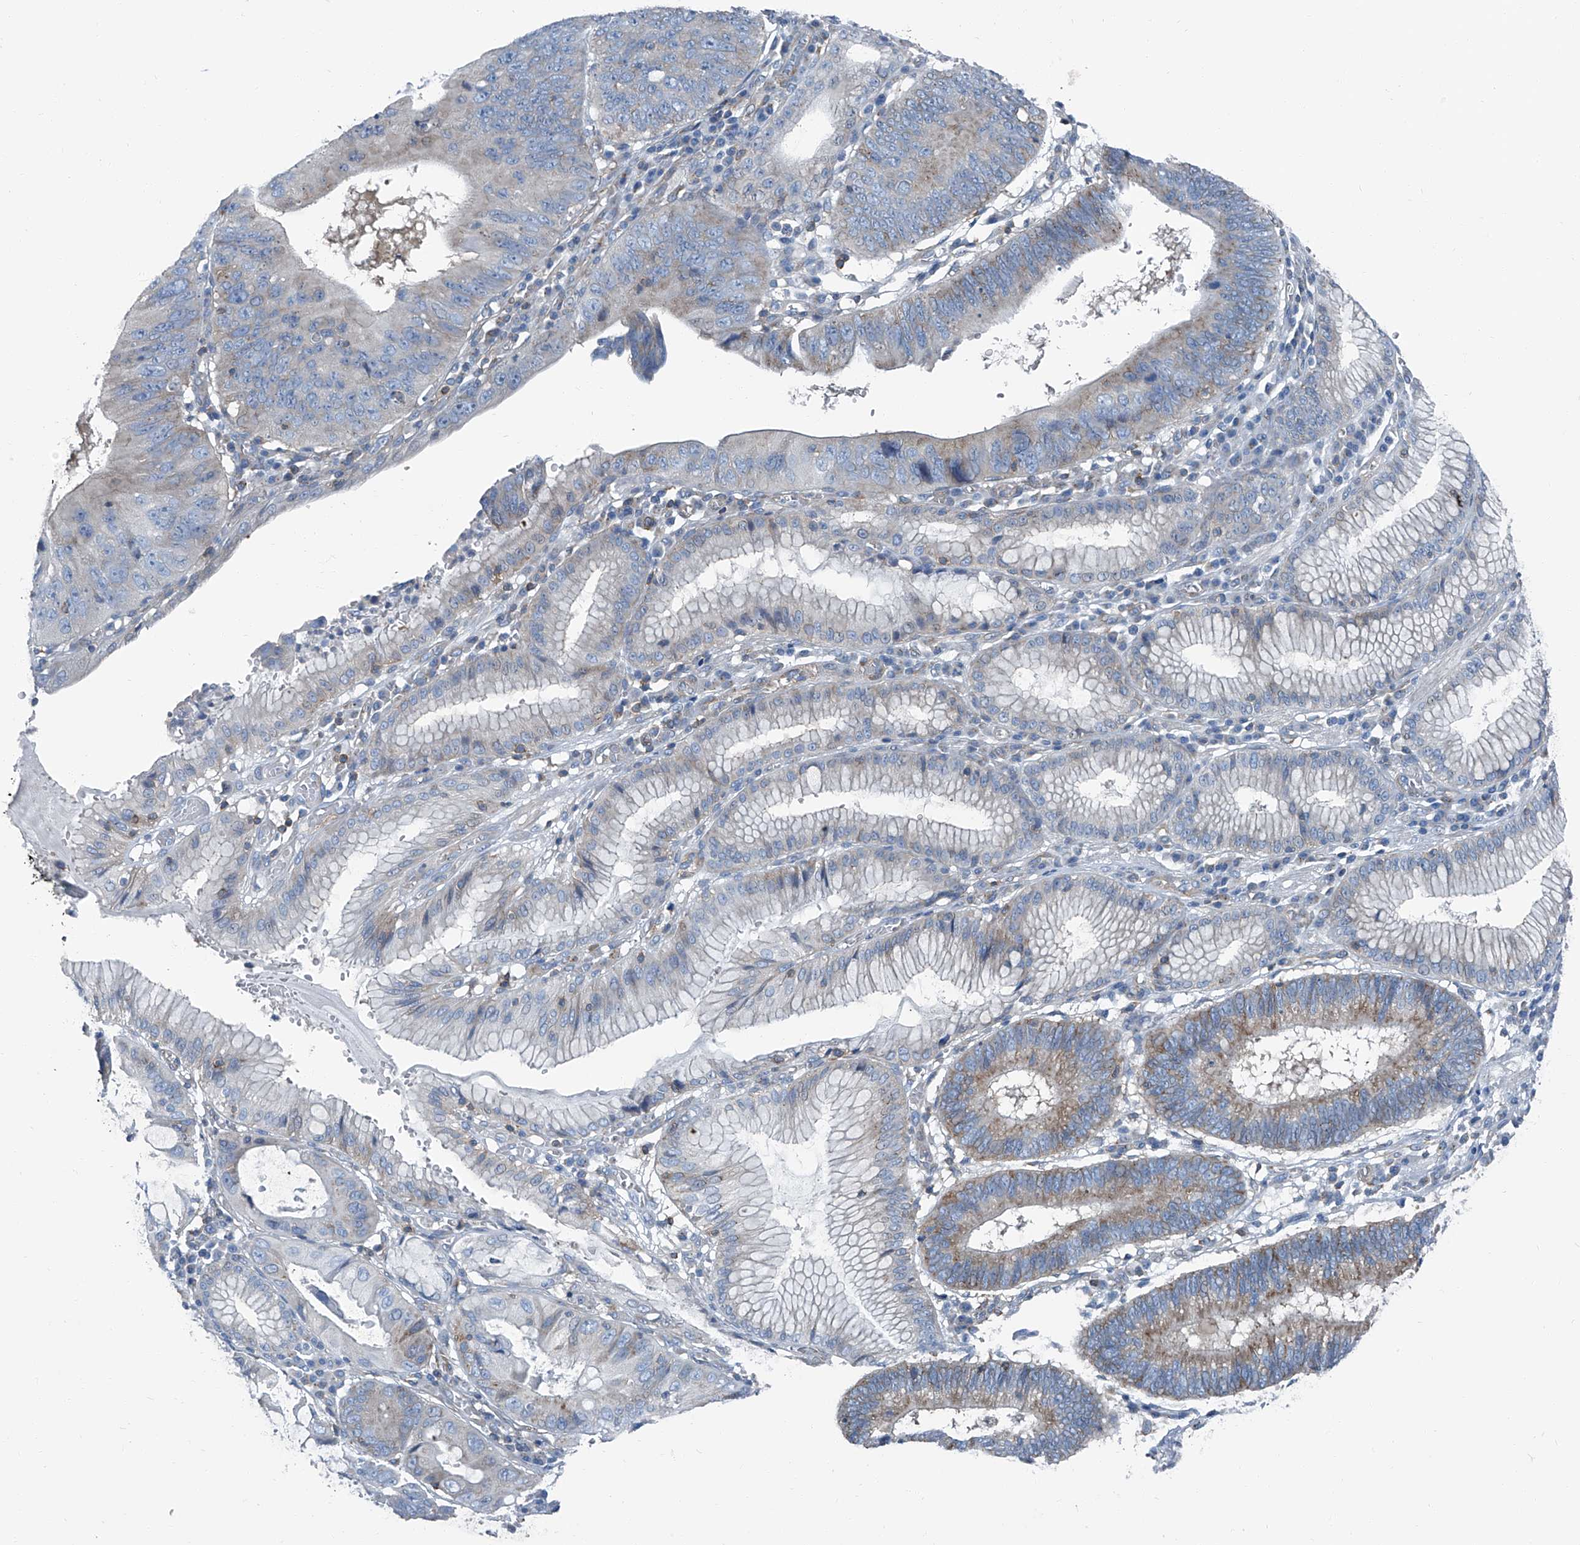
{"staining": {"intensity": "weak", "quantity": "25%-75%", "location": "cytoplasmic/membranous"}, "tissue": "stomach cancer", "cell_type": "Tumor cells", "image_type": "cancer", "snomed": [{"axis": "morphology", "description": "Adenocarcinoma, NOS"}, {"axis": "topography", "description": "Stomach"}], "caption": "High-magnification brightfield microscopy of stomach cancer stained with DAB (3,3'-diaminobenzidine) (brown) and counterstained with hematoxylin (blue). tumor cells exhibit weak cytoplasmic/membranous positivity is seen in approximately25%-75% of cells.", "gene": "SEPTIN7", "patient": {"sex": "male", "age": 59}}